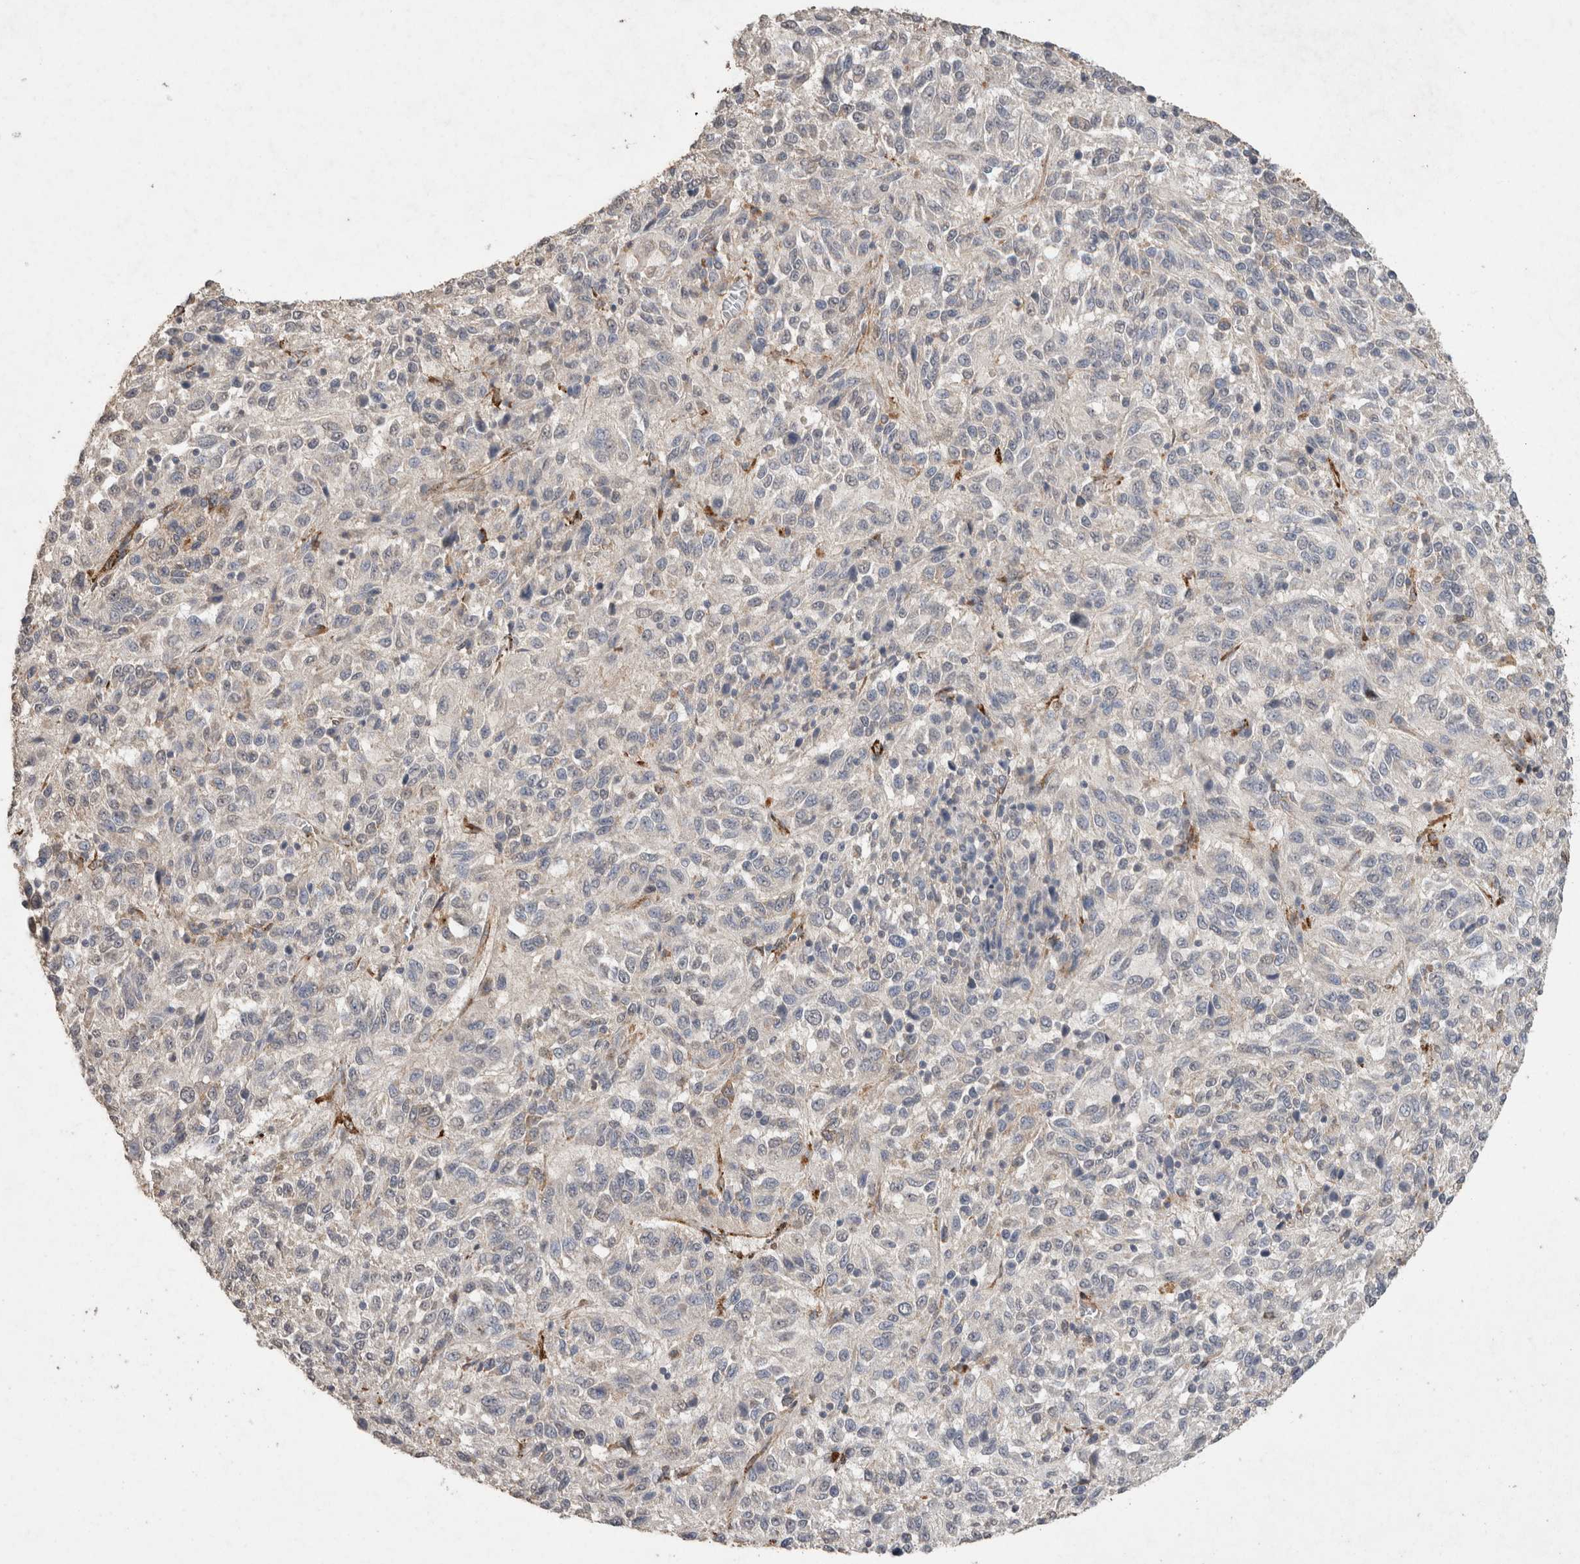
{"staining": {"intensity": "negative", "quantity": "none", "location": "none"}, "tissue": "melanoma", "cell_type": "Tumor cells", "image_type": "cancer", "snomed": [{"axis": "morphology", "description": "Malignant melanoma, Metastatic site"}, {"axis": "topography", "description": "Lung"}], "caption": "IHC of human melanoma exhibits no staining in tumor cells.", "gene": "C1QTNF5", "patient": {"sex": "male", "age": 64}}